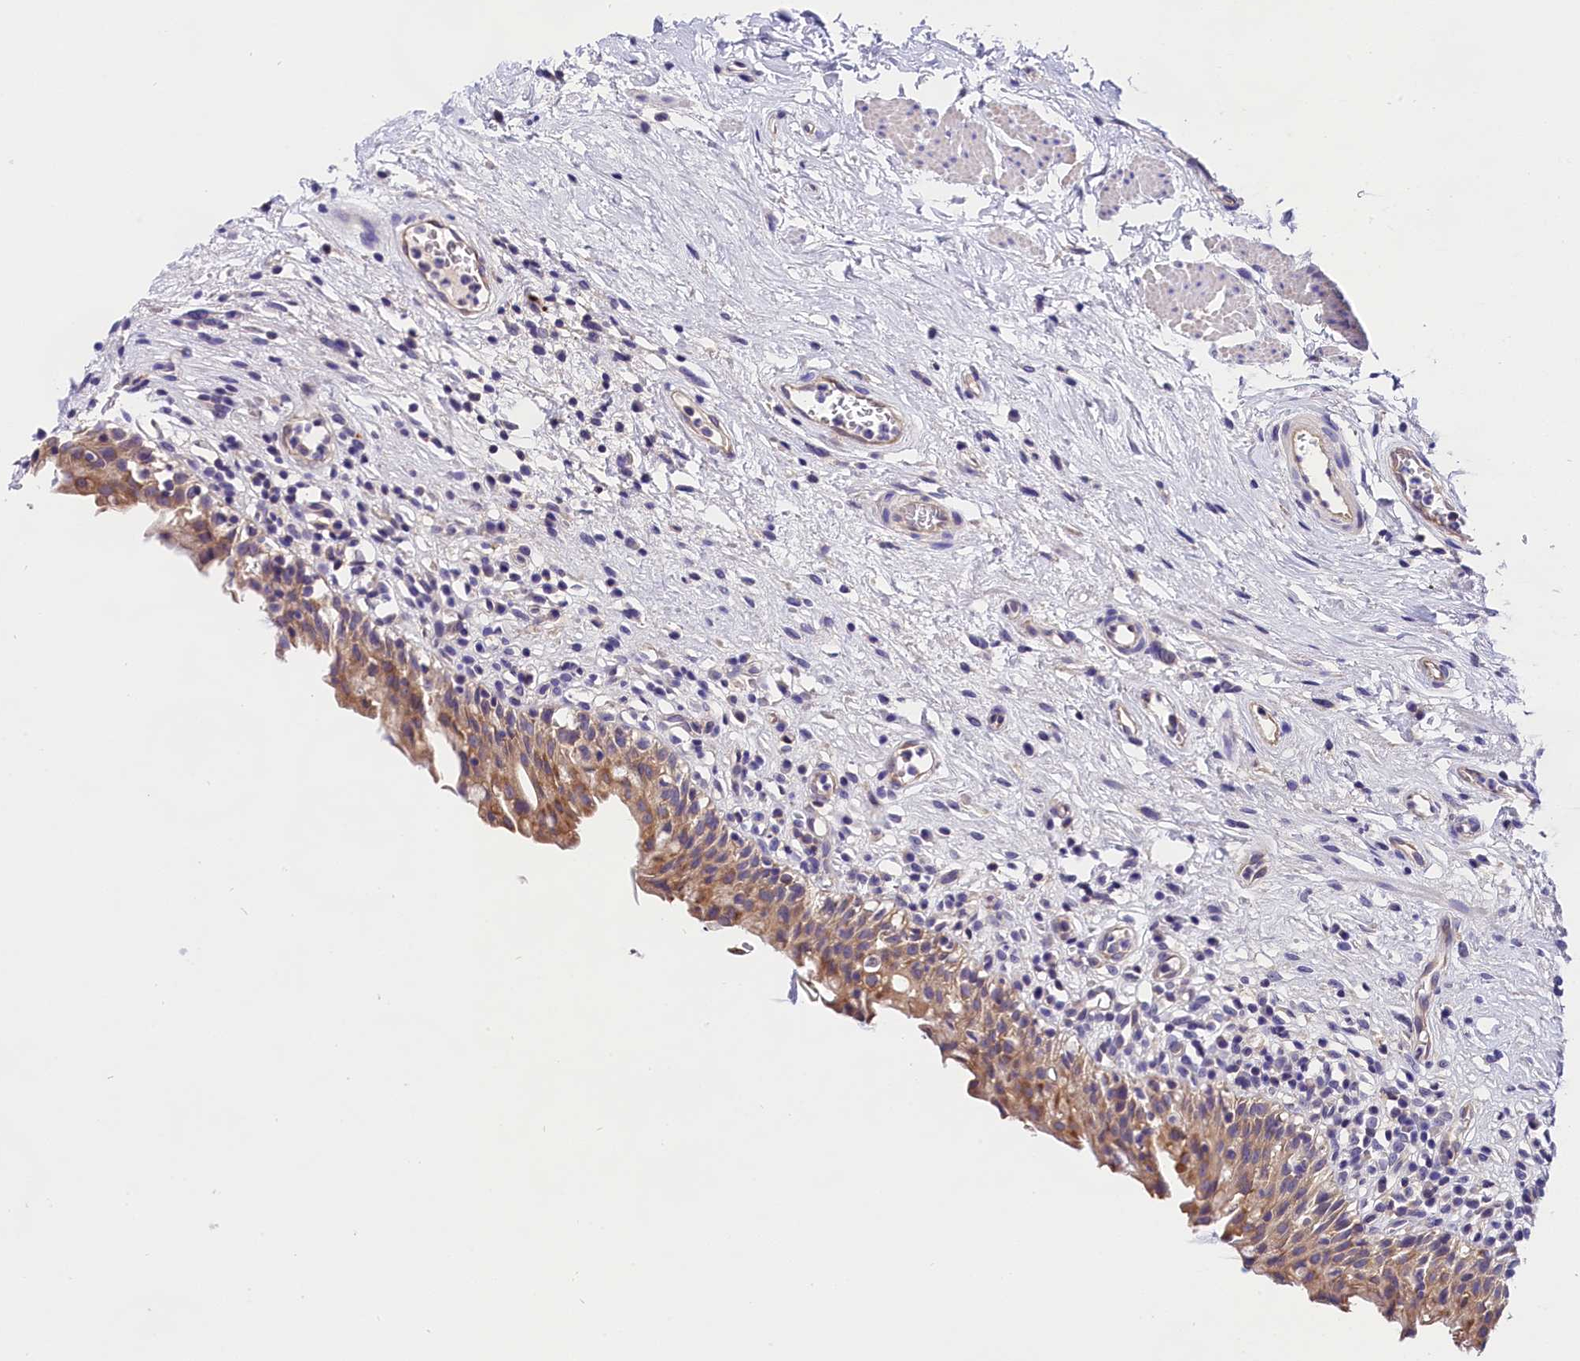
{"staining": {"intensity": "moderate", "quantity": ">75%", "location": "cytoplasmic/membranous"}, "tissue": "urinary bladder", "cell_type": "Urothelial cells", "image_type": "normal", "snomed": [{"axis": "morphology", "description": "Normal tissue, NOS"}, {"axis": "morphology", "description": "Inflammation, NOS"}, {"axis": "topography", "description": "Urinary bladder"}], "caption": "Benign urinary bladder was stained to show a protein in brown. There is medium levels of moderate cytoplasmic/membranous positivity in about >75% of urothelial cells. (IHC, brightfield microscopy, high magnification).", "gene": "OAS3", "patient": {"sex": "male", "age": 63}}